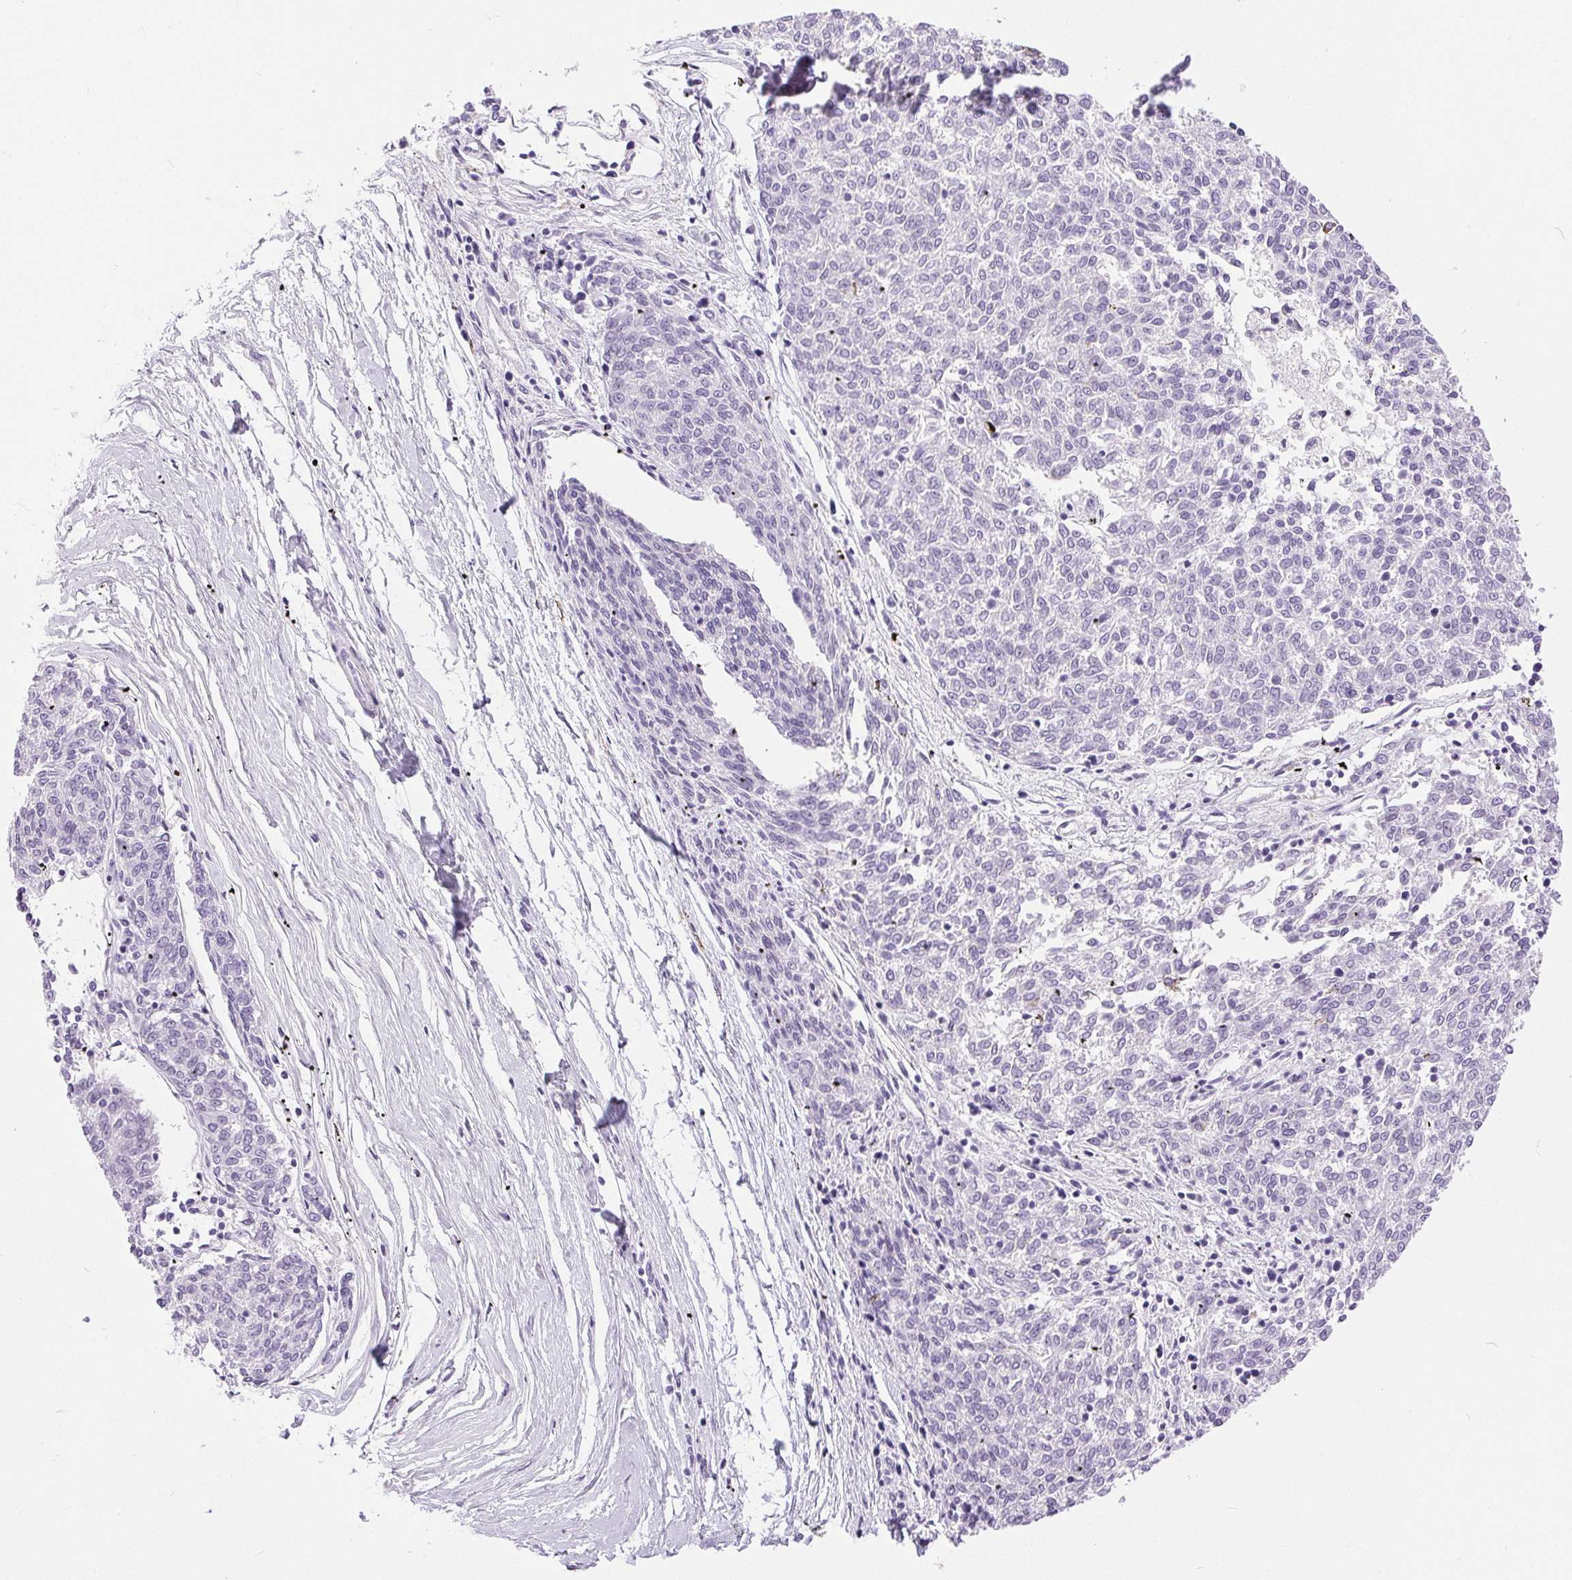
{"staining": {"intensity": "negative", "quantity": "none", "location": "none"}, "tissue": "melanoma", "cell_type": "Tumor cells", "image_type": "cancer", "snomed": [{"axis": "morphology", "description": "Malignant melanoma, NOS"}, {"axis": "topography", "description": "Skin"}], "caption": "Immunohistochemistry (IHC) image of neoplastic tissue: human melanoma stained with DAB (3,3'-diaminobenzidine) displays no significant protein positivity in tumor cells.", "gene": "XDH", "patient": {"sex": "female", "age": 72}}